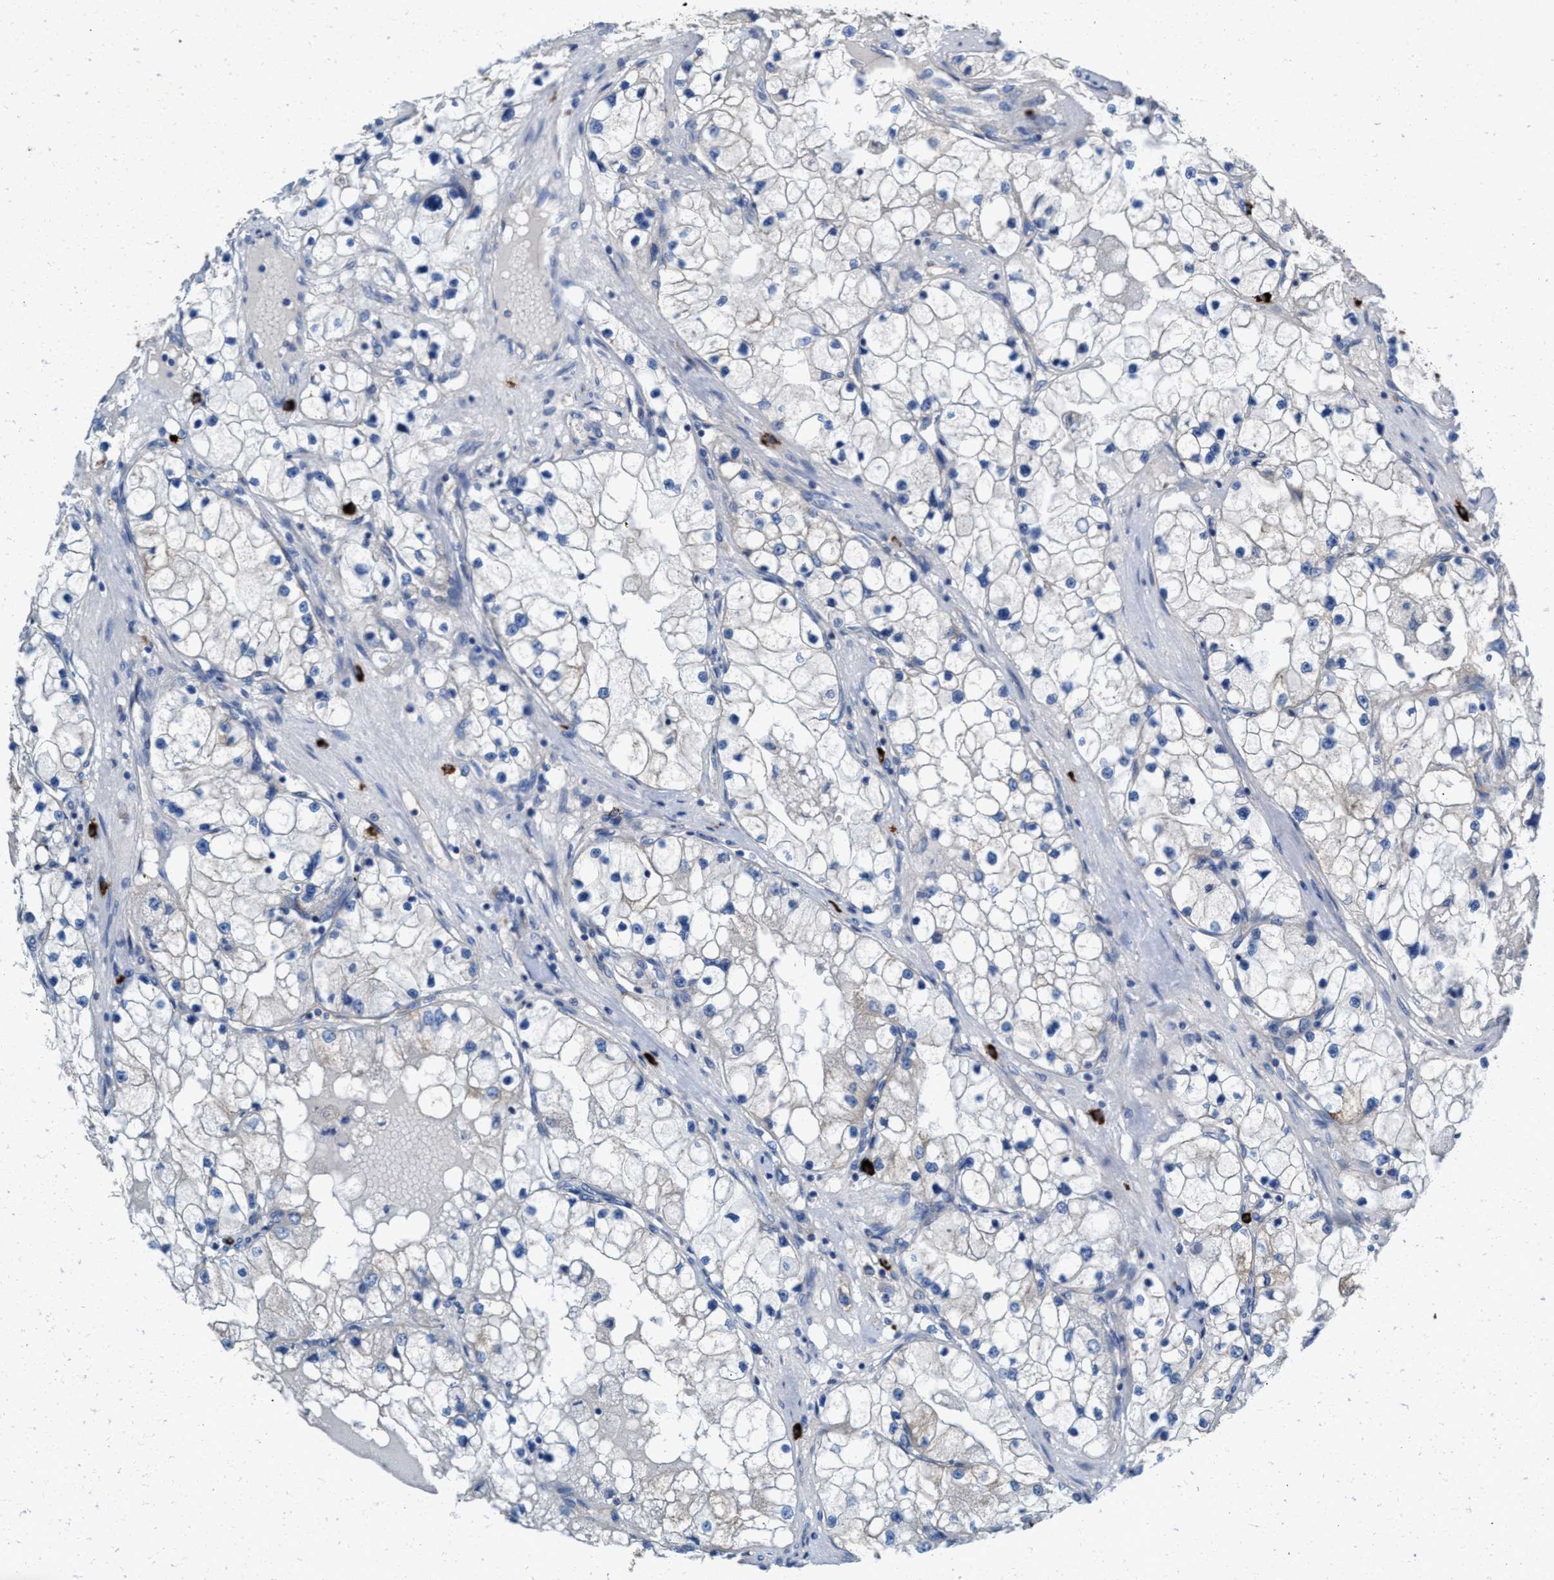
{"staining": {"intensity": "negative", "quantity": "none", "location": "none"}, "tissue": "renal cancer", "cell_type": "Tumor cells", "image_type": "cancer", "snomed": [{"axis": "morphology", "description": "Adenocarcinoma, NOS"}, {"axis": "topography", "description": "Kidney"}], "caption": "Adenocarcinoma (renal) was stained to show a protein in brown. There is no significant expression in tumor cells. (Brightfield microscopy of DAB (3,3'-diaminobenzidine) immunohistochemistry at high magnification).", "gene": "NYAP1", "patient": {"sex": "male", "age": 68}}